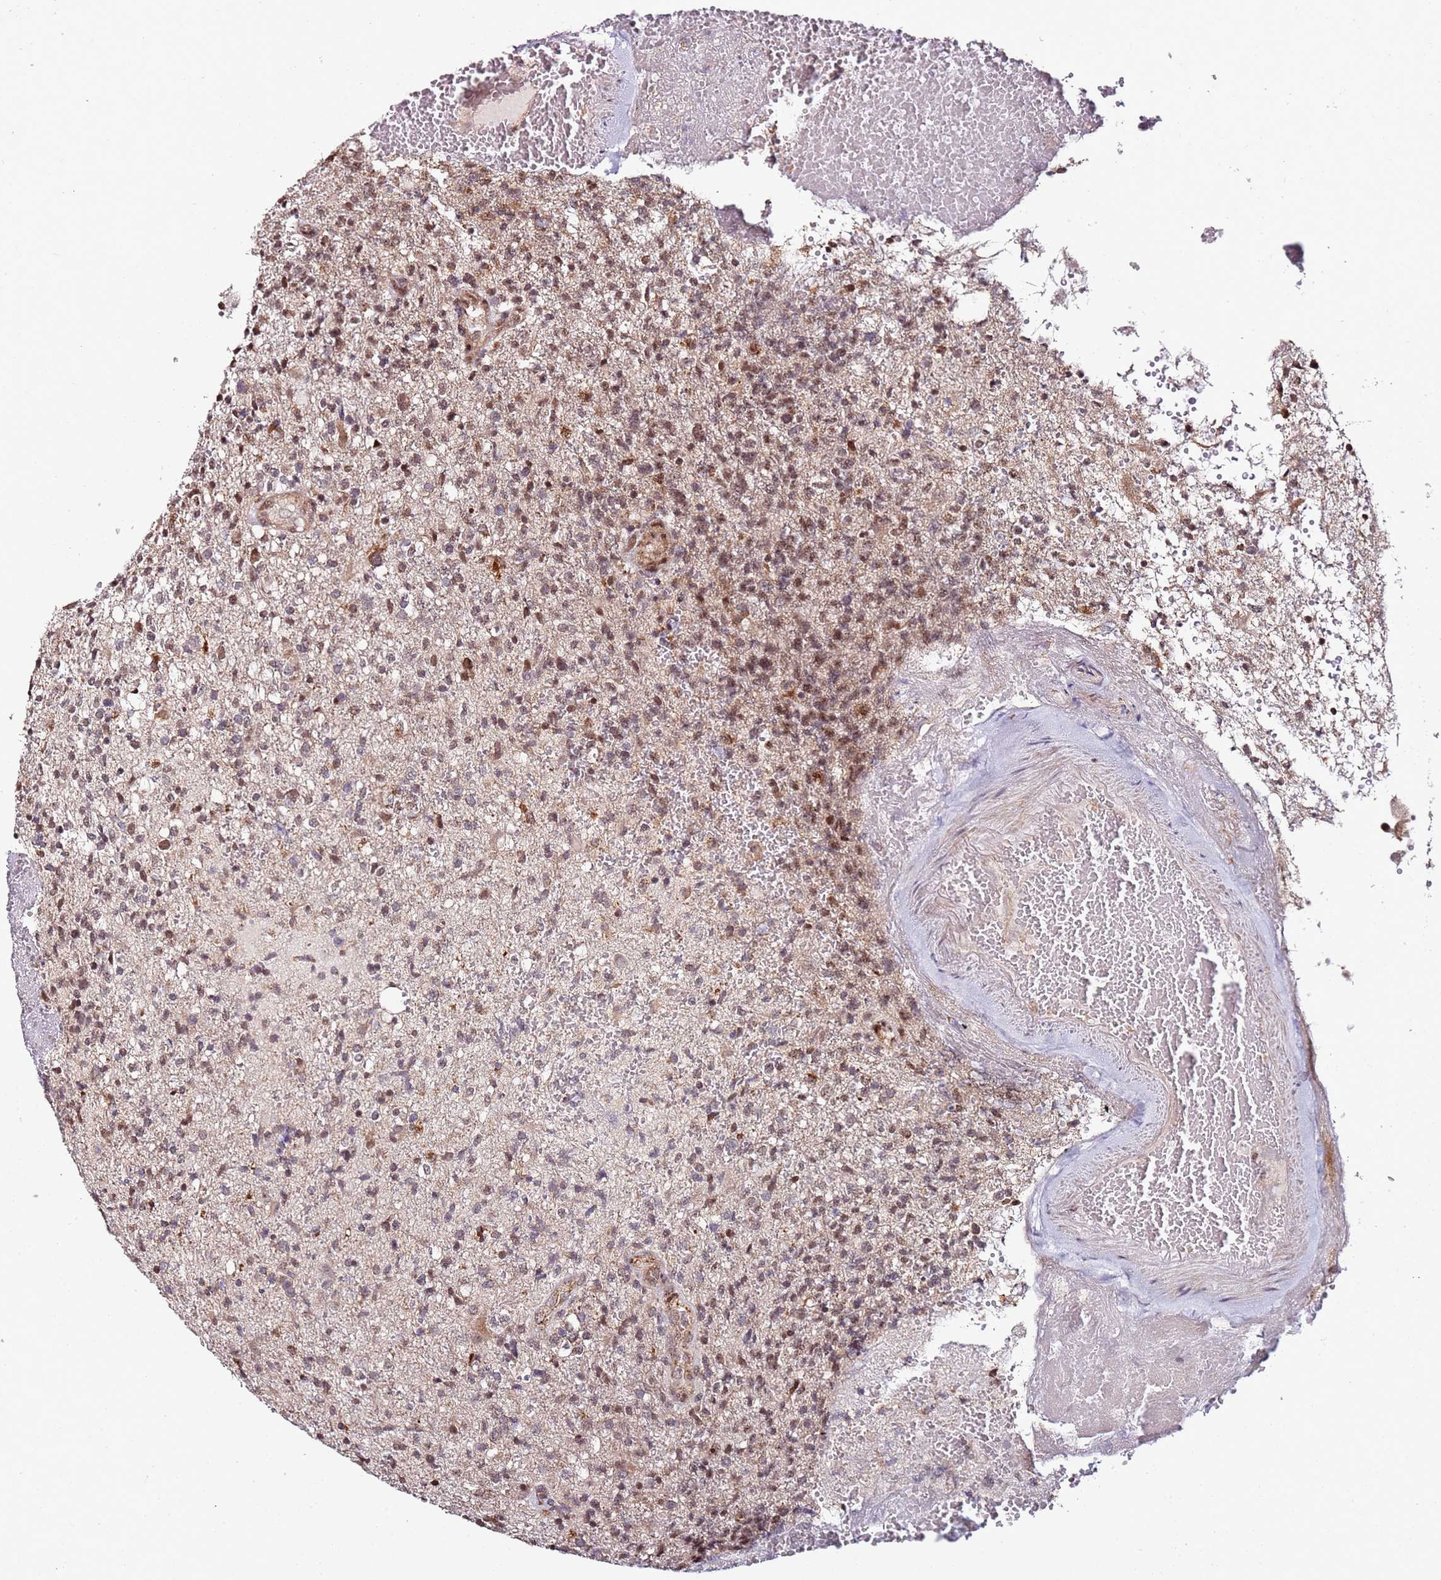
{"staining": {"intensity": "moderate", "quantity": ">75%", "location": "nuclear"}, "tissue": "glioma", "cell_type": "Tumor cells", "image_type": "cancer", "snomed": [{"axis": "morphology", "description": "Glioma, malignant, High grade"}, {"axis": "topography", "description": "Brain"}], "caption": "Protein expression analysis of malignant glioma (high-grade) displays moderate nuclear expression in about >75% of tumor cells.", "gene": "TP53AIP1", "patient": {"sex": "male", "age": 56}}